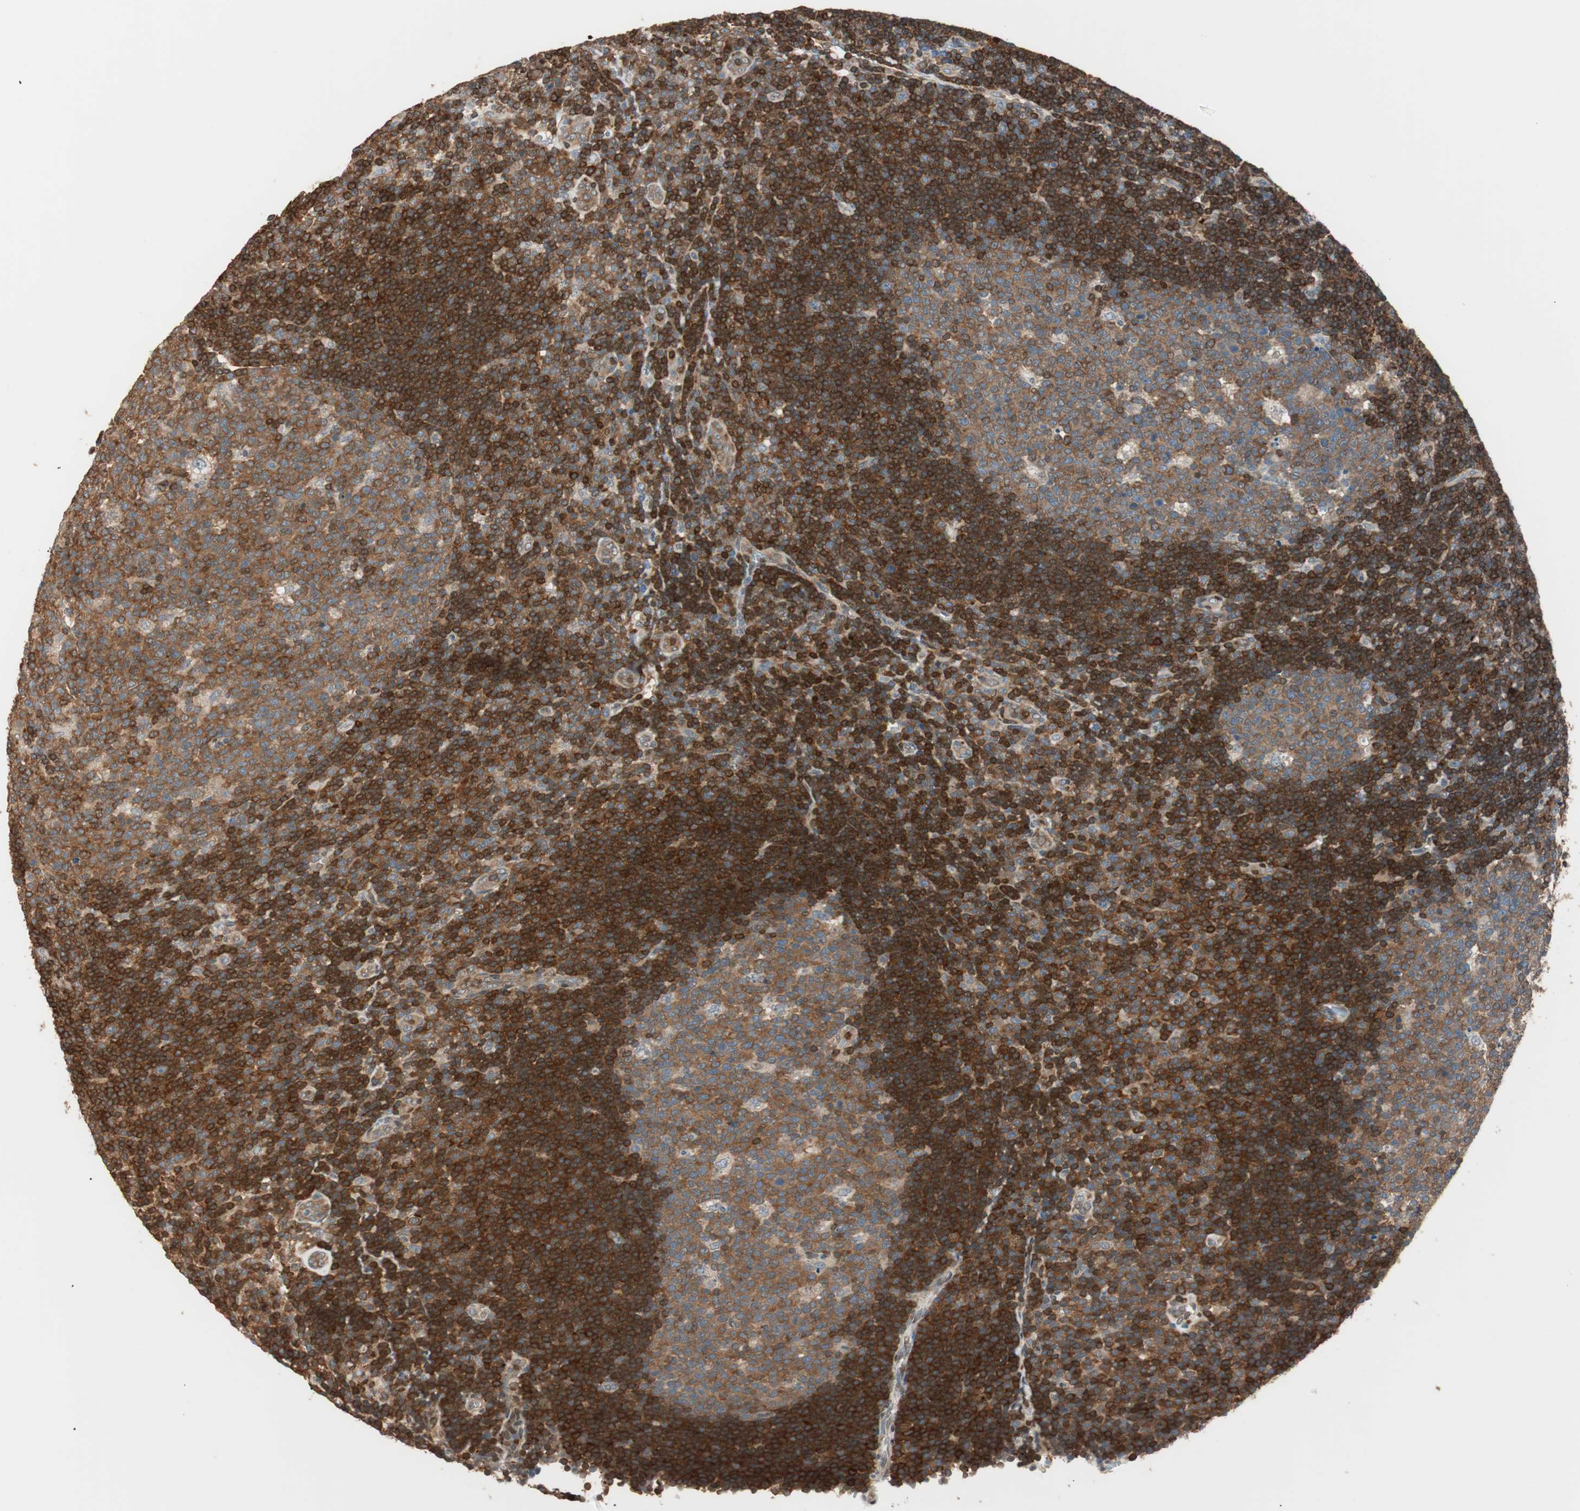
{"staining": {"intensity": "moderate", "quantity": ">75%", "location": "cytoplasmic/membranous"}, "tissue": "lymph node", "cell_type": "Germinal center cells", "image_type": "normal", "snomed": [{"axis": "morphology", "description": "Normal tissue, NOS"}, {"axis": "topography", "description": "Lymph node"}, {"axis": "topography", "description": "Salivary gland"}], "caption": "Immunohistochemical staining of unremarkable human lymph node shows medium levels of moderate cytoplasmic/membranous expression in approximately >75% of germinal center cells. Ihc stains the protein in brown and the nuclei are stained blue.", "gene": "BIN1", "patient": {"sex": "male", "age": 8}}